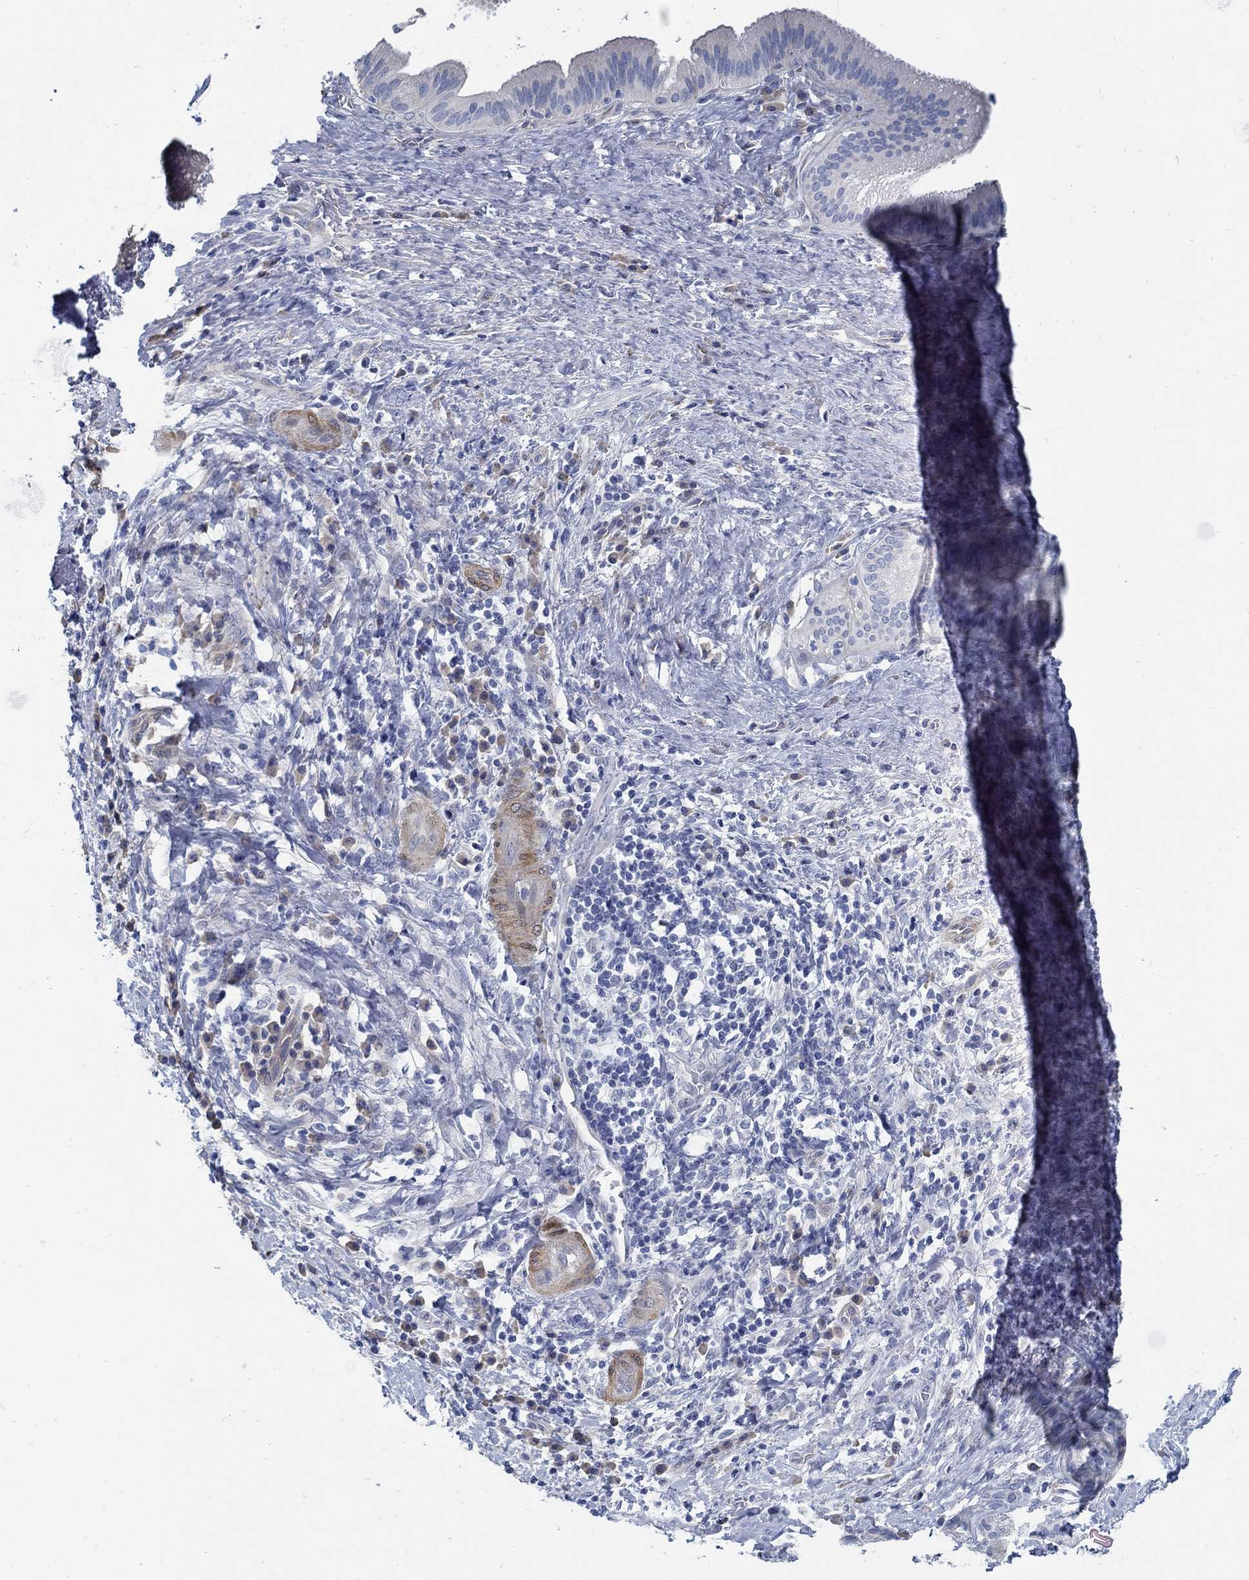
{"staining": {"intensity": "negative", "quantity": "none", "location": "none"}, "tissue": "liver cancer", "cell_type": "Tumor cells", "image_type": "cancer", "snomed": [{"axis": "morphology", "description": "Cholangiocarcinoma"}, {"axis": "topography", "description": "Liver"}], "caption": "This is an IHC histopathology image of cholangiocarcinoma (liver). There is no staining in tumor cells.", "gene": "C15orf39", "patient": {"sex": "female", "age": 73}}